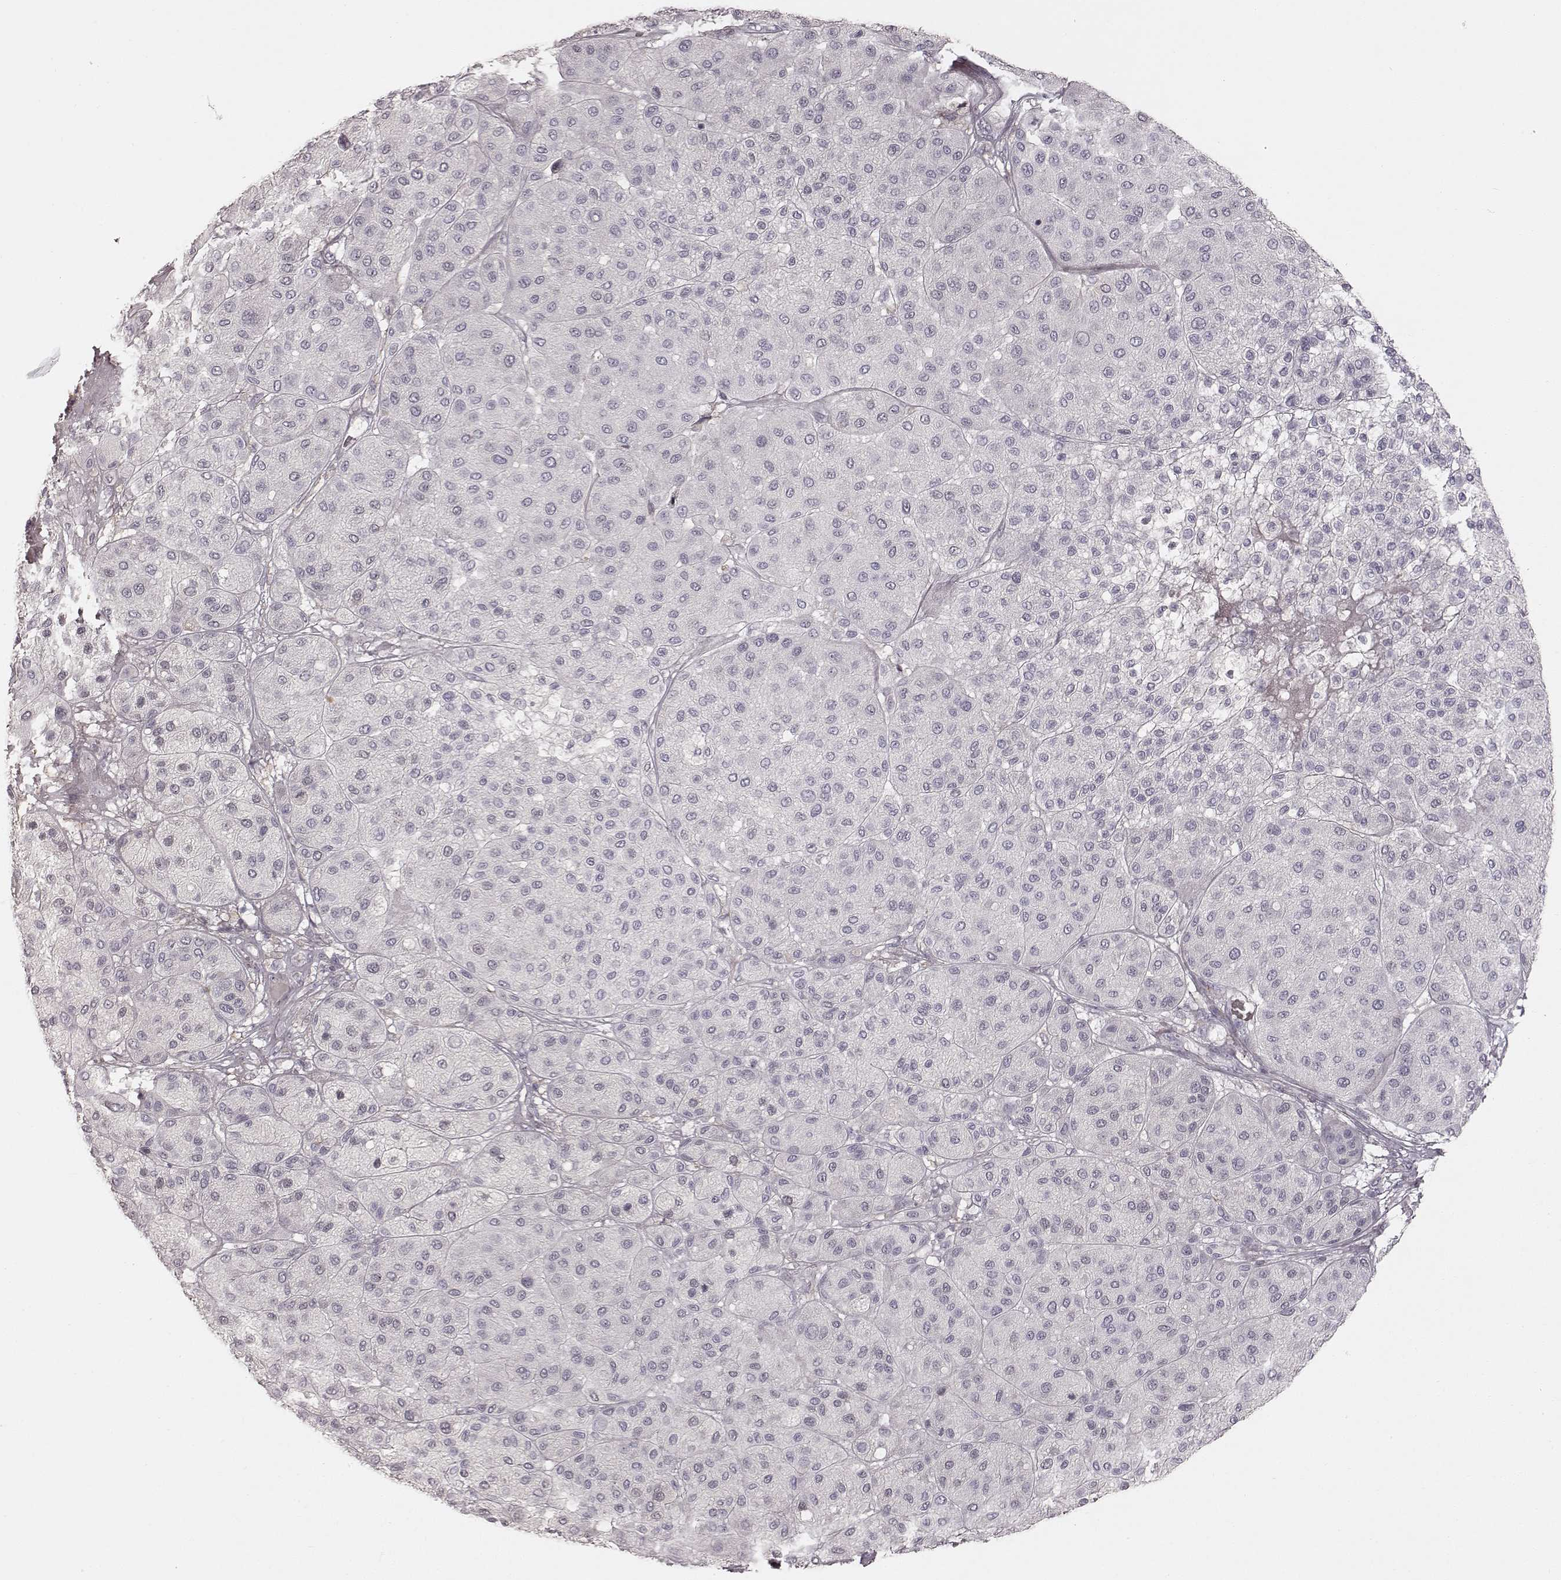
{"staining": {"intensity": "negative", "quantity": "none", "location": "none"}, "tissue": "melanoma", "cell_type": "Tumor cells", "image_type": "cancer", "snomed": [{"axis": "morphology", "description": "Malignant melanoma, Metastatic site"}, {"axis": "topography", "description": "Smooth muscle"}], "caption": "IHC of human melanoma displays no staining in tumor cells.", "gene": "PRLHR", "patient": {"sex": "male", "age": 41}}